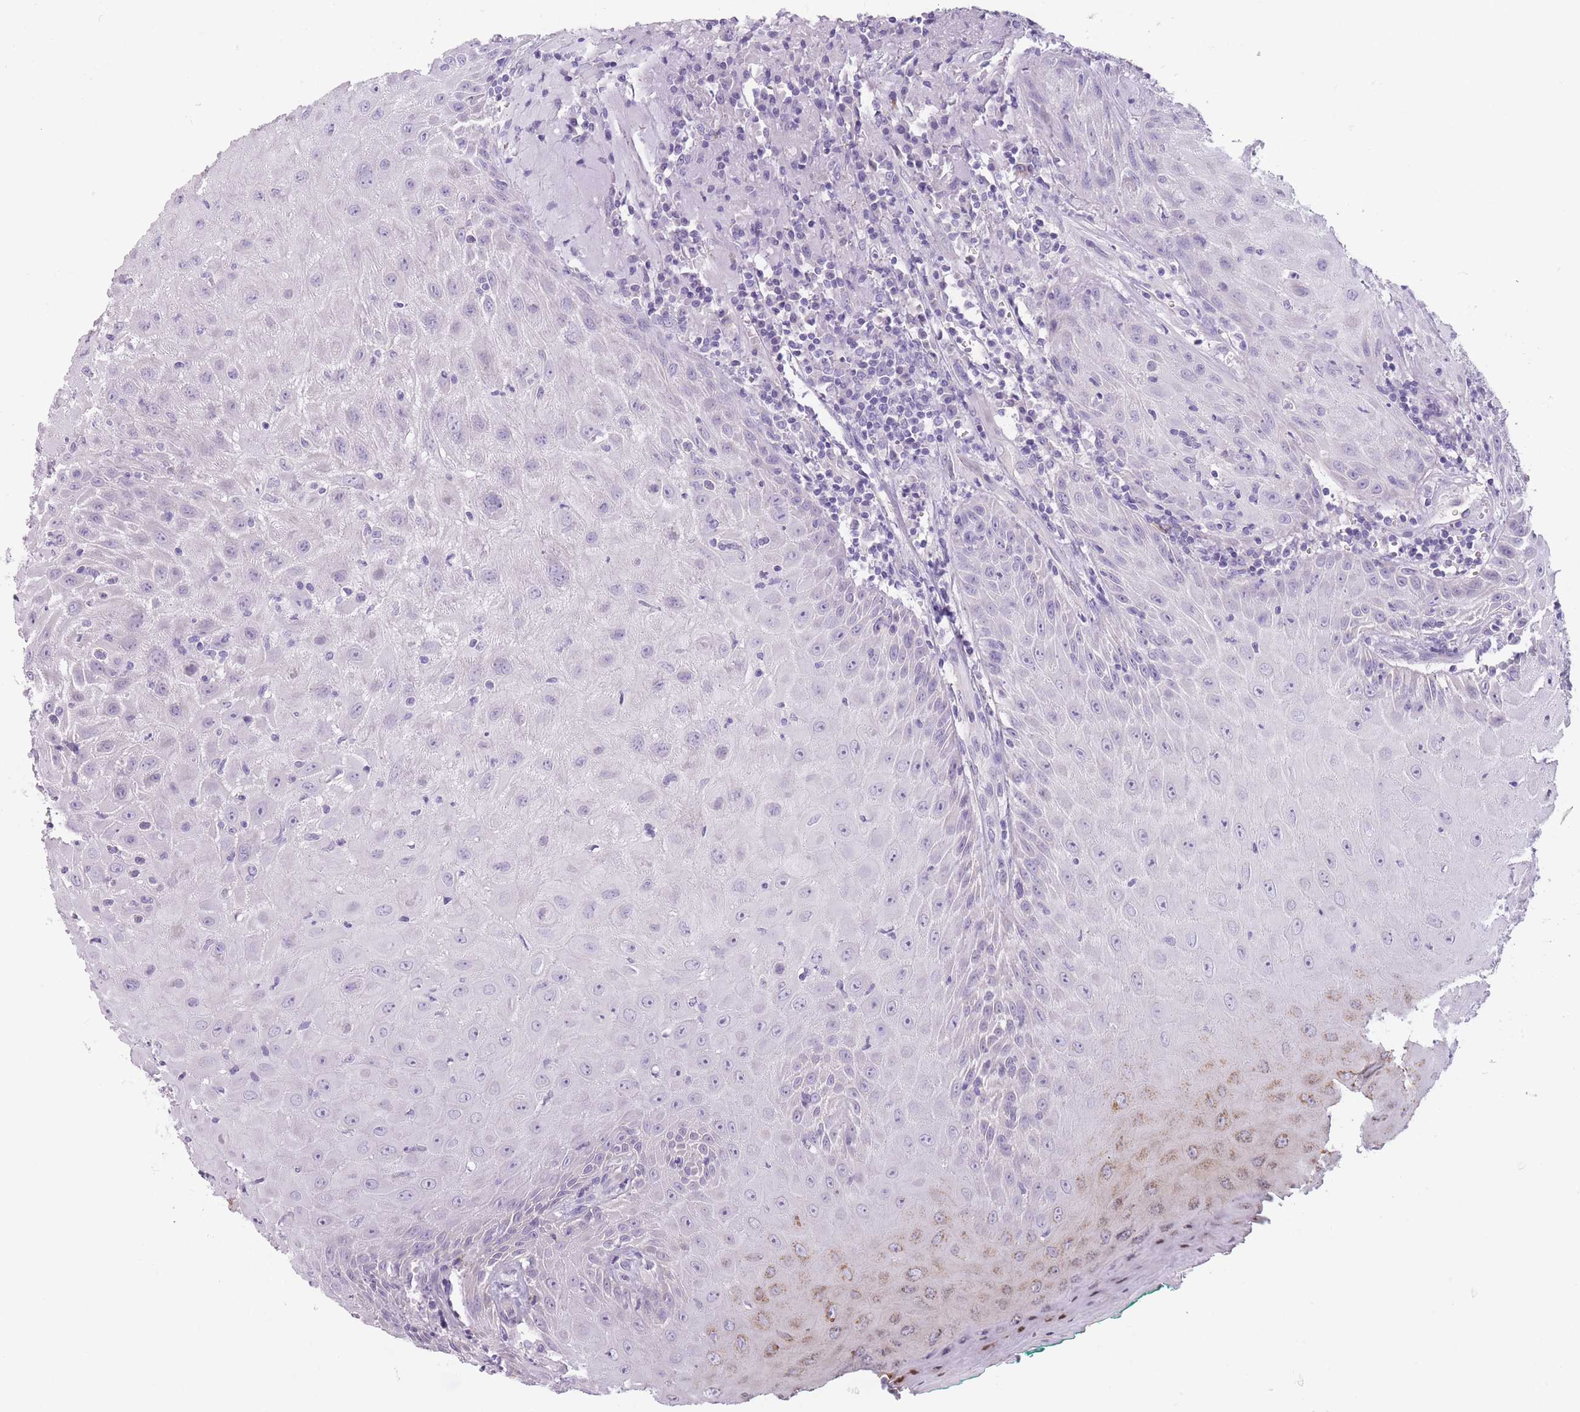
{"staining": {"intensity": "weak", "quantity": "<25%", "location": "cytoplasmic/membranous"}, "tissue": "head and neck cancer", "cell_type": "Tumor cells", "image_type": "cancer", "snomed": [{"axis": "morphology", "description": "Normal tissue, NOS"}, {"axis": "morphology", "description": "Squamous cell carcinoma, NOS"}, {"axis": "topography", "description": "Oral tissue"}, {"axis": "topography", "description": "Head-Neck"}], "caption": "The immunohistochemistry photomicrograph has no significant positivity in tumor cells of head and neck squamous cell carcinoma tissue.", "gene": "TMEM236", "patient": {"sex": "female", "age": 70}}